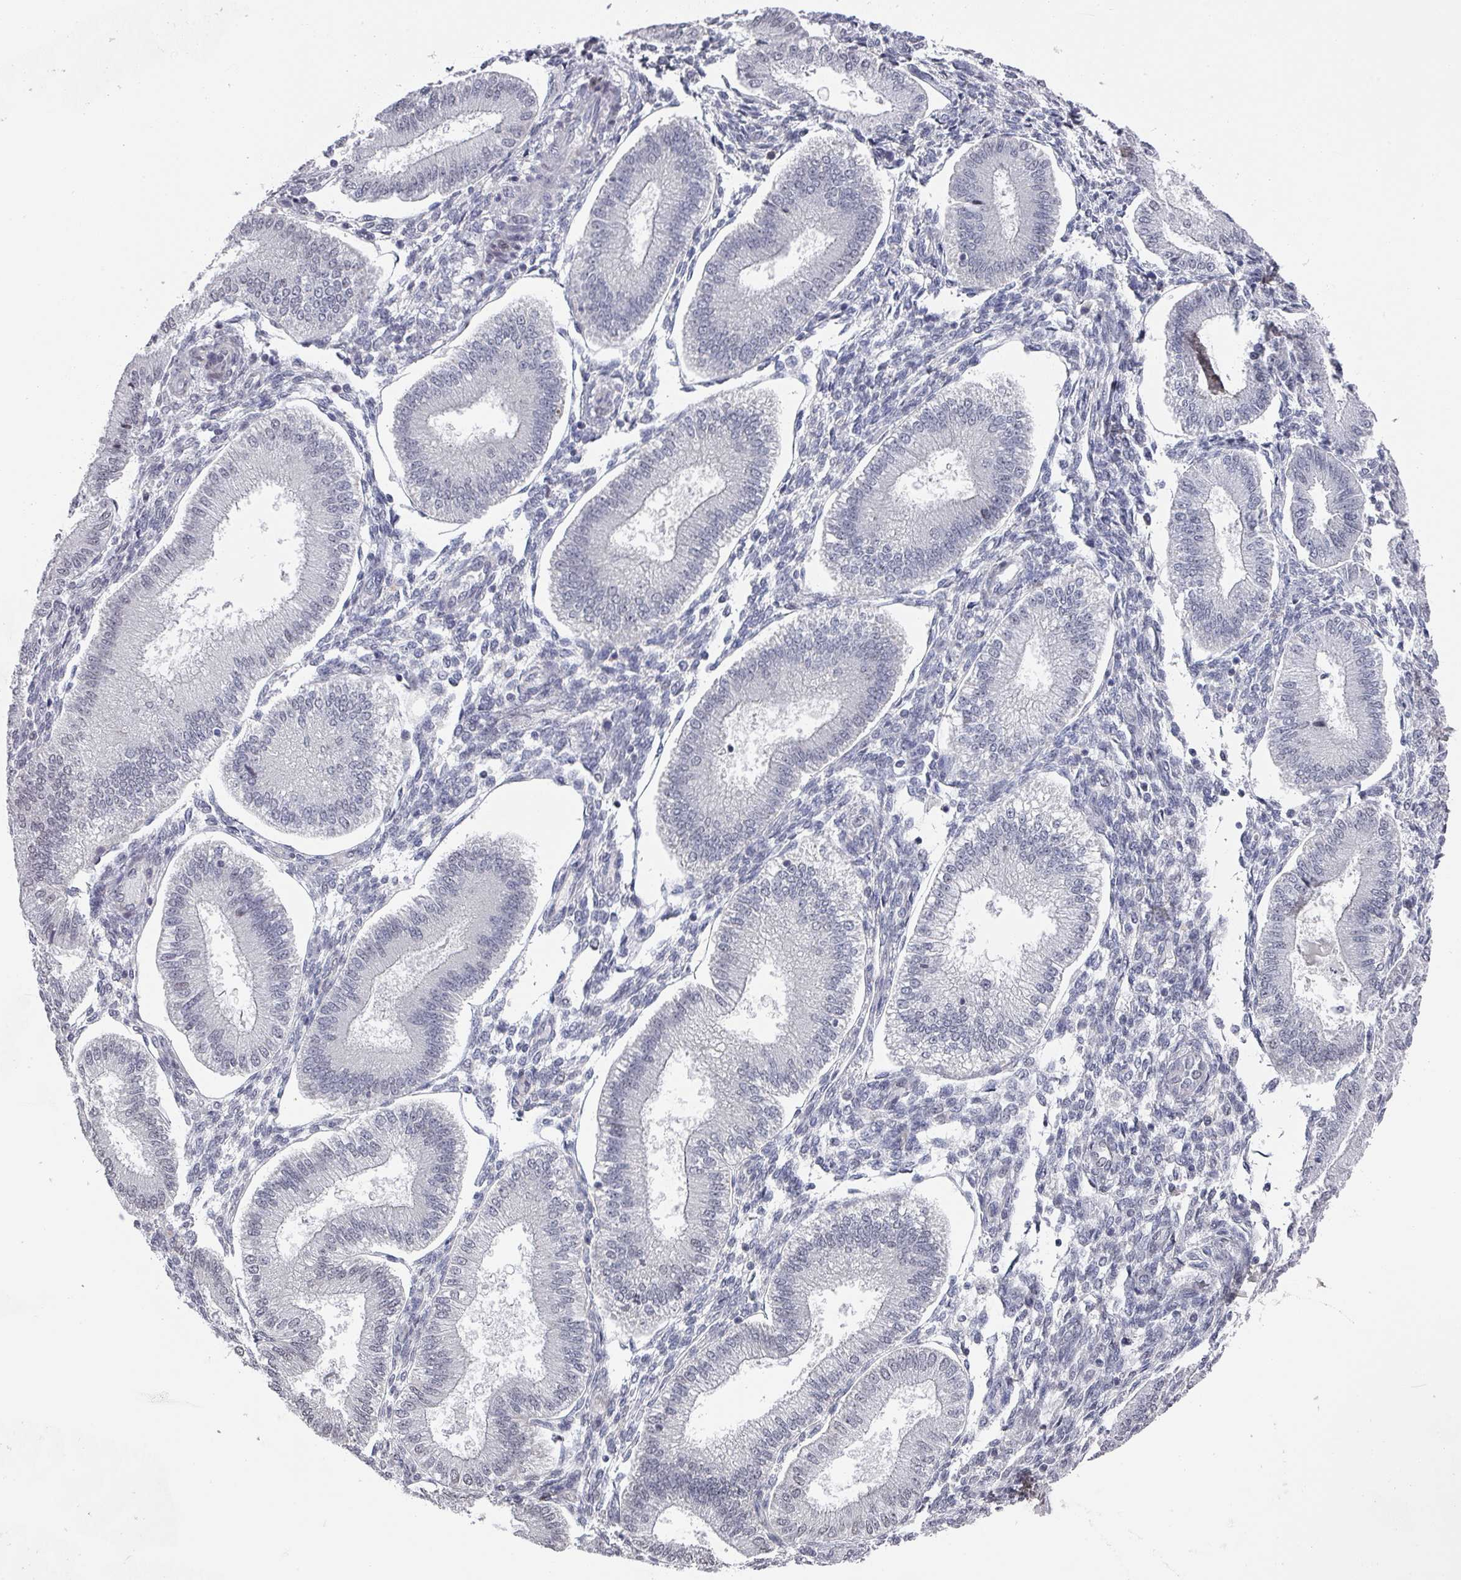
{"staining": {"intensity": "negative", "quantity": "none", "location": "none"}, "tissue": "endometrium", "cell_type": "Cells in endometrial stroma", "image_type": "normal", "snomed": [{"axis": "morphology", "description": "Normal tissue, NOS"}, {"axis": "topography", "description": "Endometrium"}], "caption": "The micrograph demonstrates no significant expression in cells in endometrial stroma of endometrium.", "gene": "ZNF654", "patient": {"sex": "female", "age": 39}}